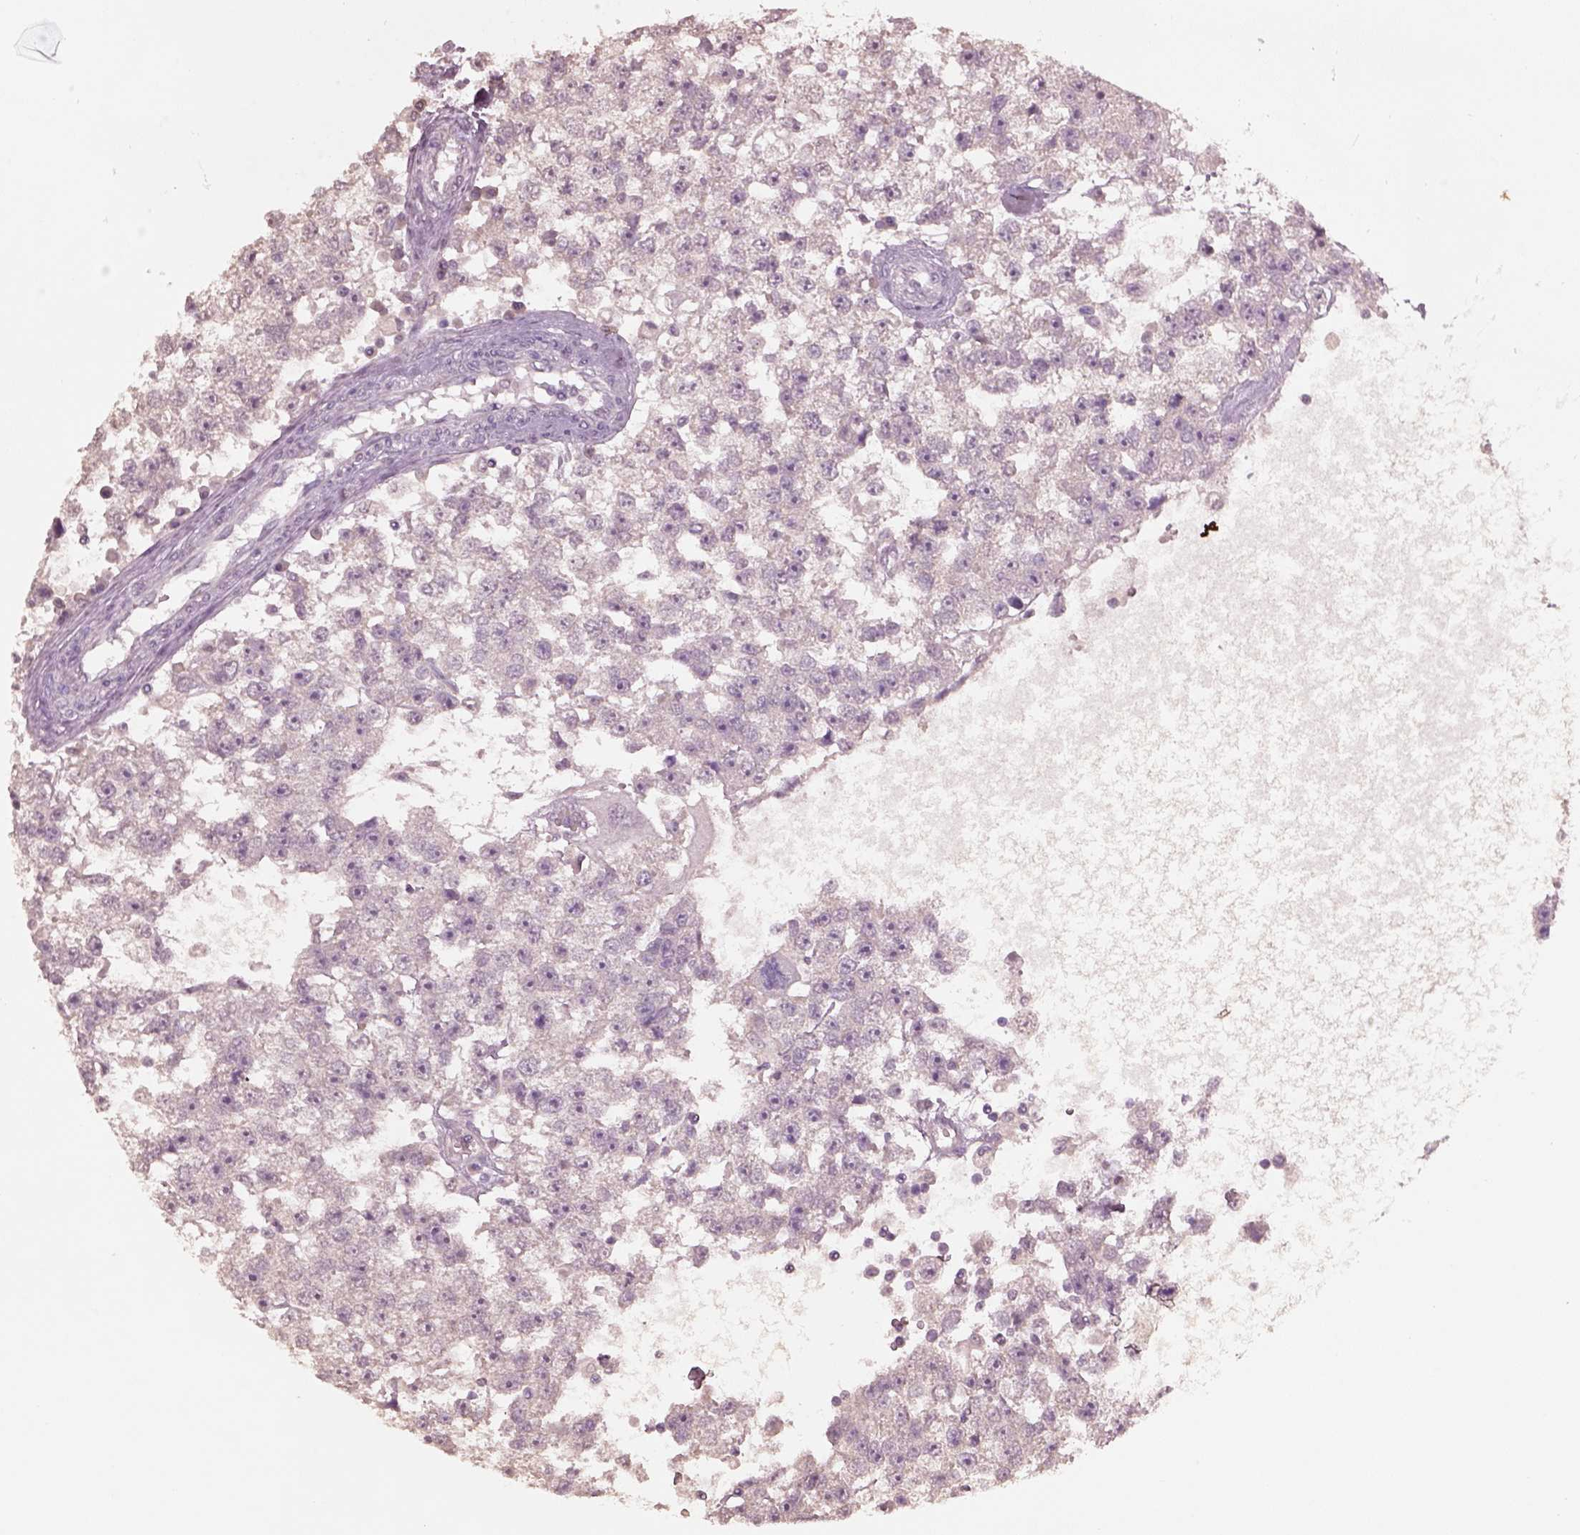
{"staining": {"intensity": "negative", "quantity": "none", "location": "none"}, "tissue": "testis cancer", "cell_type": "Tumor cells", "image_type": "cancer", "snomed": [{"axis": "morphology", "description": "Seminoma, NOS"}, {"axis": "topography", "description": "Testis"}], "caption": "An immunohistochemistry histopathology image of testis cancer (seminoma) is shown. There is no staining in tumor cells of testis cancer (seminoma).", "gene": "KCNIP3", "patient": {"sex": "male", "age": 34}}